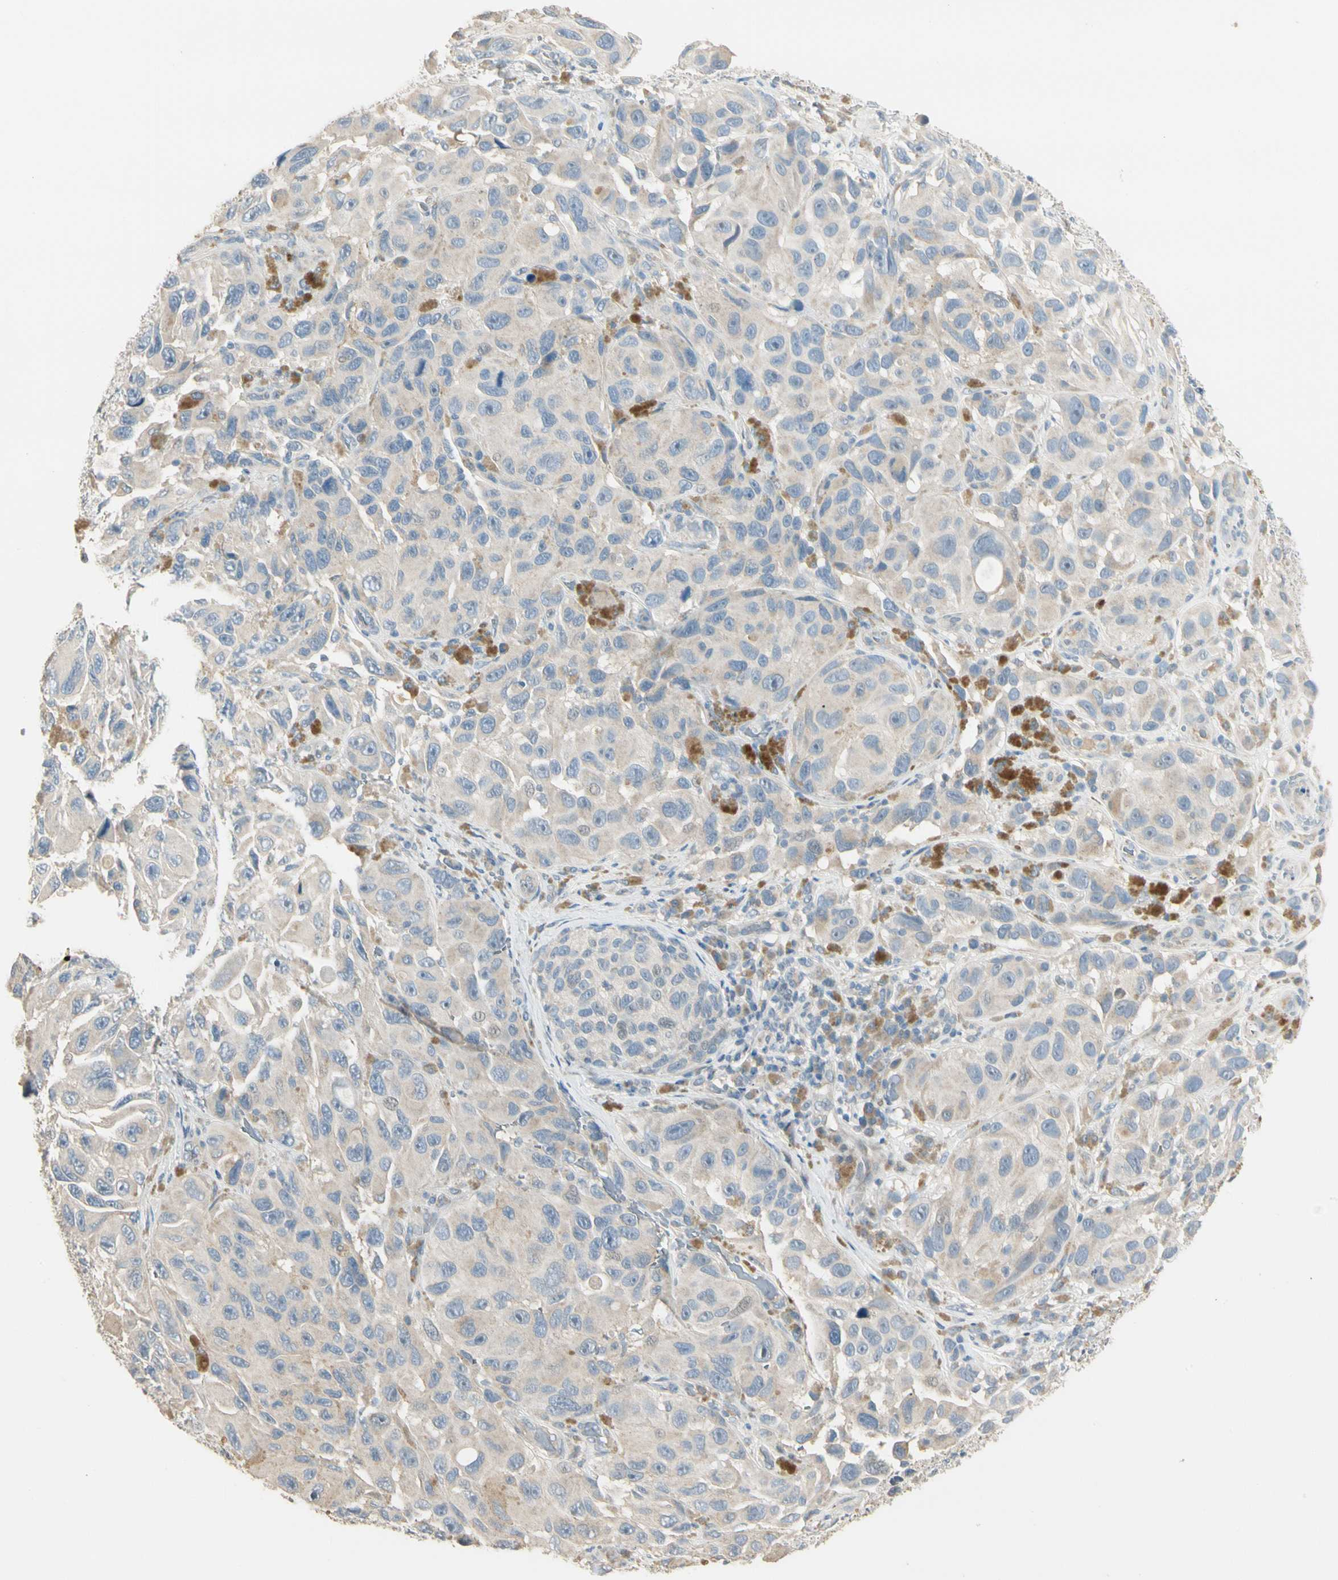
{"staining": {"intensity": "negative", "quantity": "none", "location": "none"}, "tissue": "melanoma", "cell_type": "Tumor cells", "image_type": "cancer", "snomed": [{"axis": "morphology", "description": "Malignant melanoma, NOS"}, {"axis": "topography", "description": "Skin"}], "caption": "Immunohistochemical staining of human melanoma shows no significant positivity in tumor cells. Brightfield microscopy of IHC stained with DAB (brown) and hematoxylin (blue), captured at high magnification.", "gene": "GNE", "patient": {"sex": "female", "age": 73}}